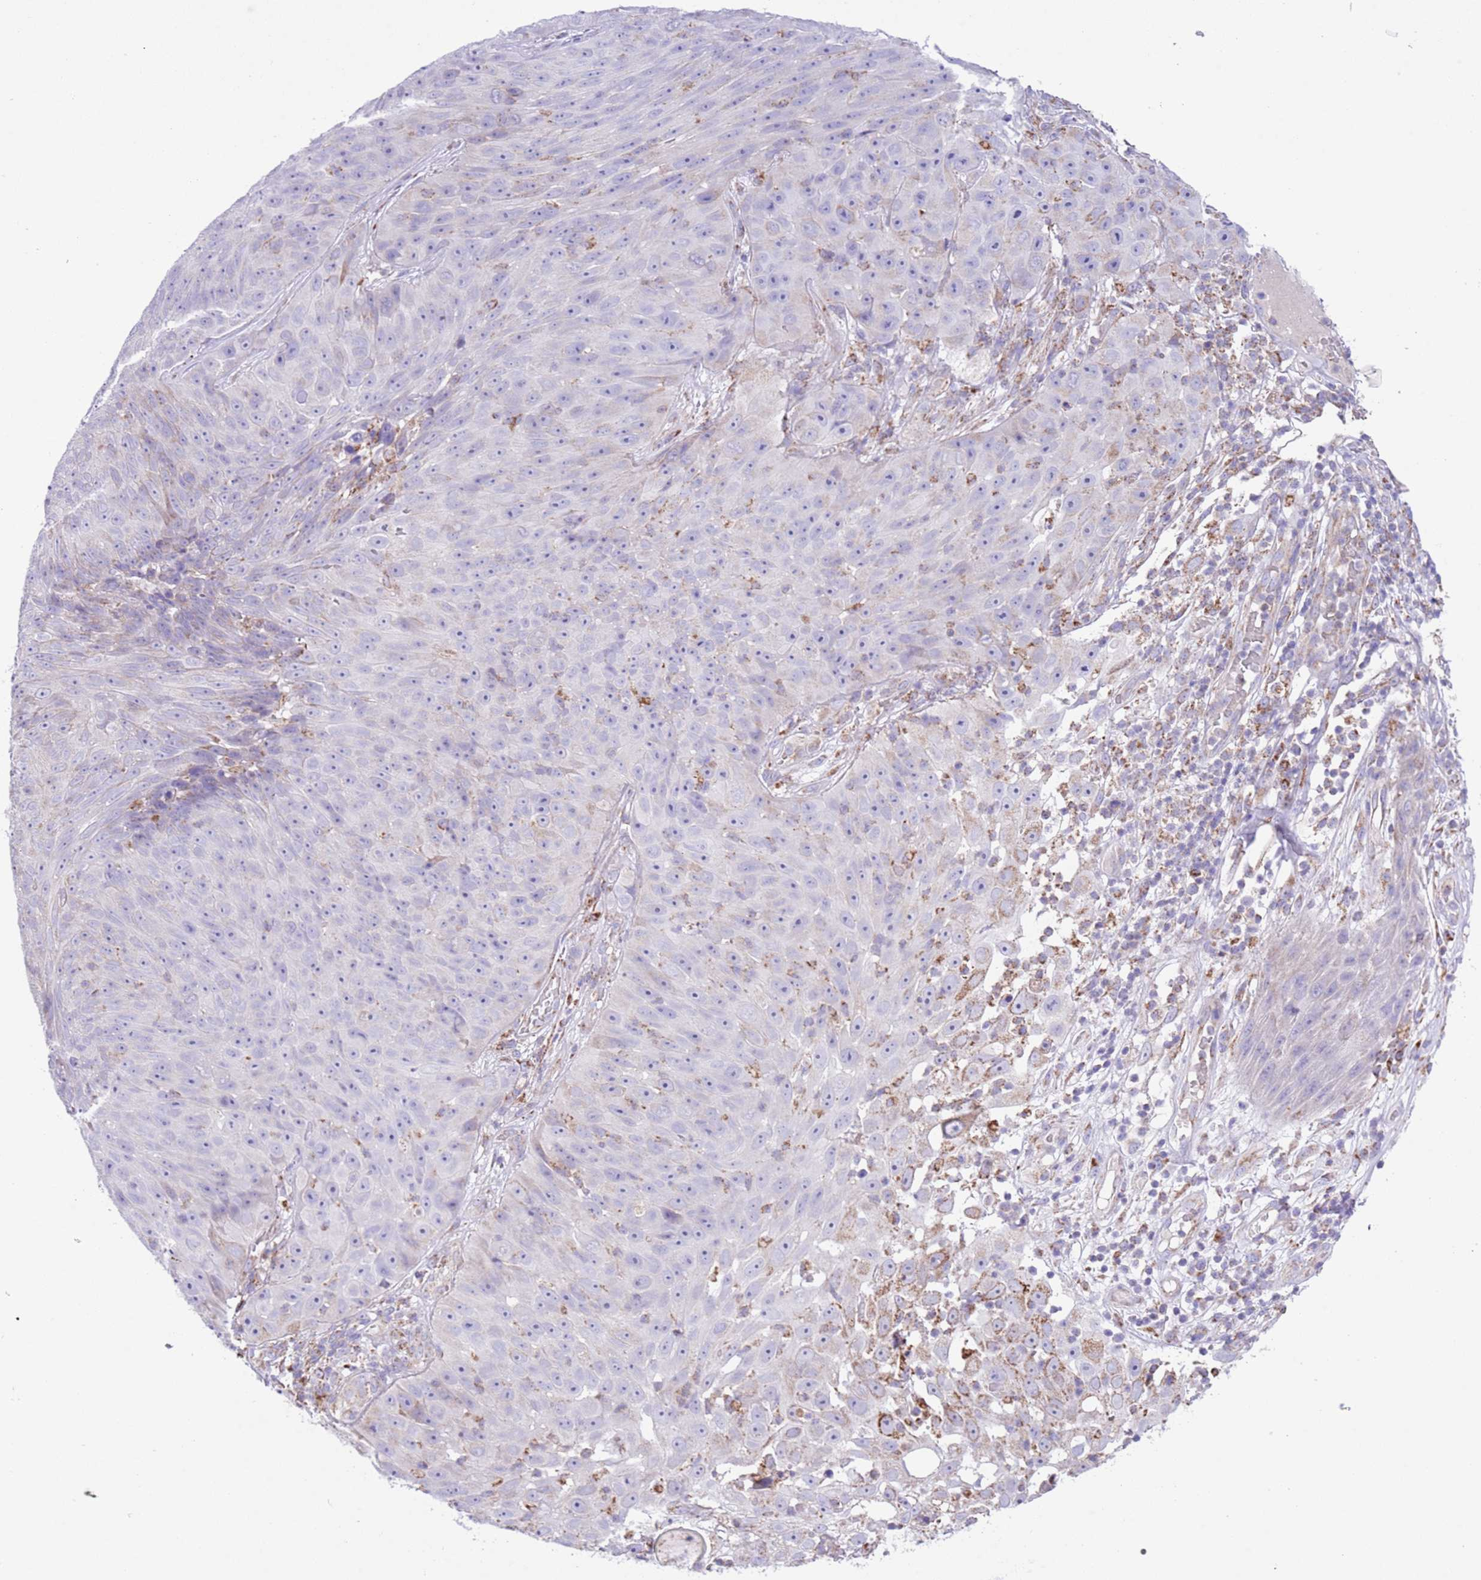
{"staining": {"intensity": "weak", "quantity": "<25%", "location": "cytoplasmic/membranous"}, "tissue": "skin cancer", "cell_type": "Tumor cells", "image_type": "cancer", "snomed": [{"axis": "morphology", "description": "Squamous cell carcinoma, NOS"}, {"axis": "topography", "description": "Skin"}], "caption": "A photomicrograph of human skin cancer is negative for staining in tumor cells.", "gene": "SS18L2", "patient": {"sex": "female", "age": 87}}